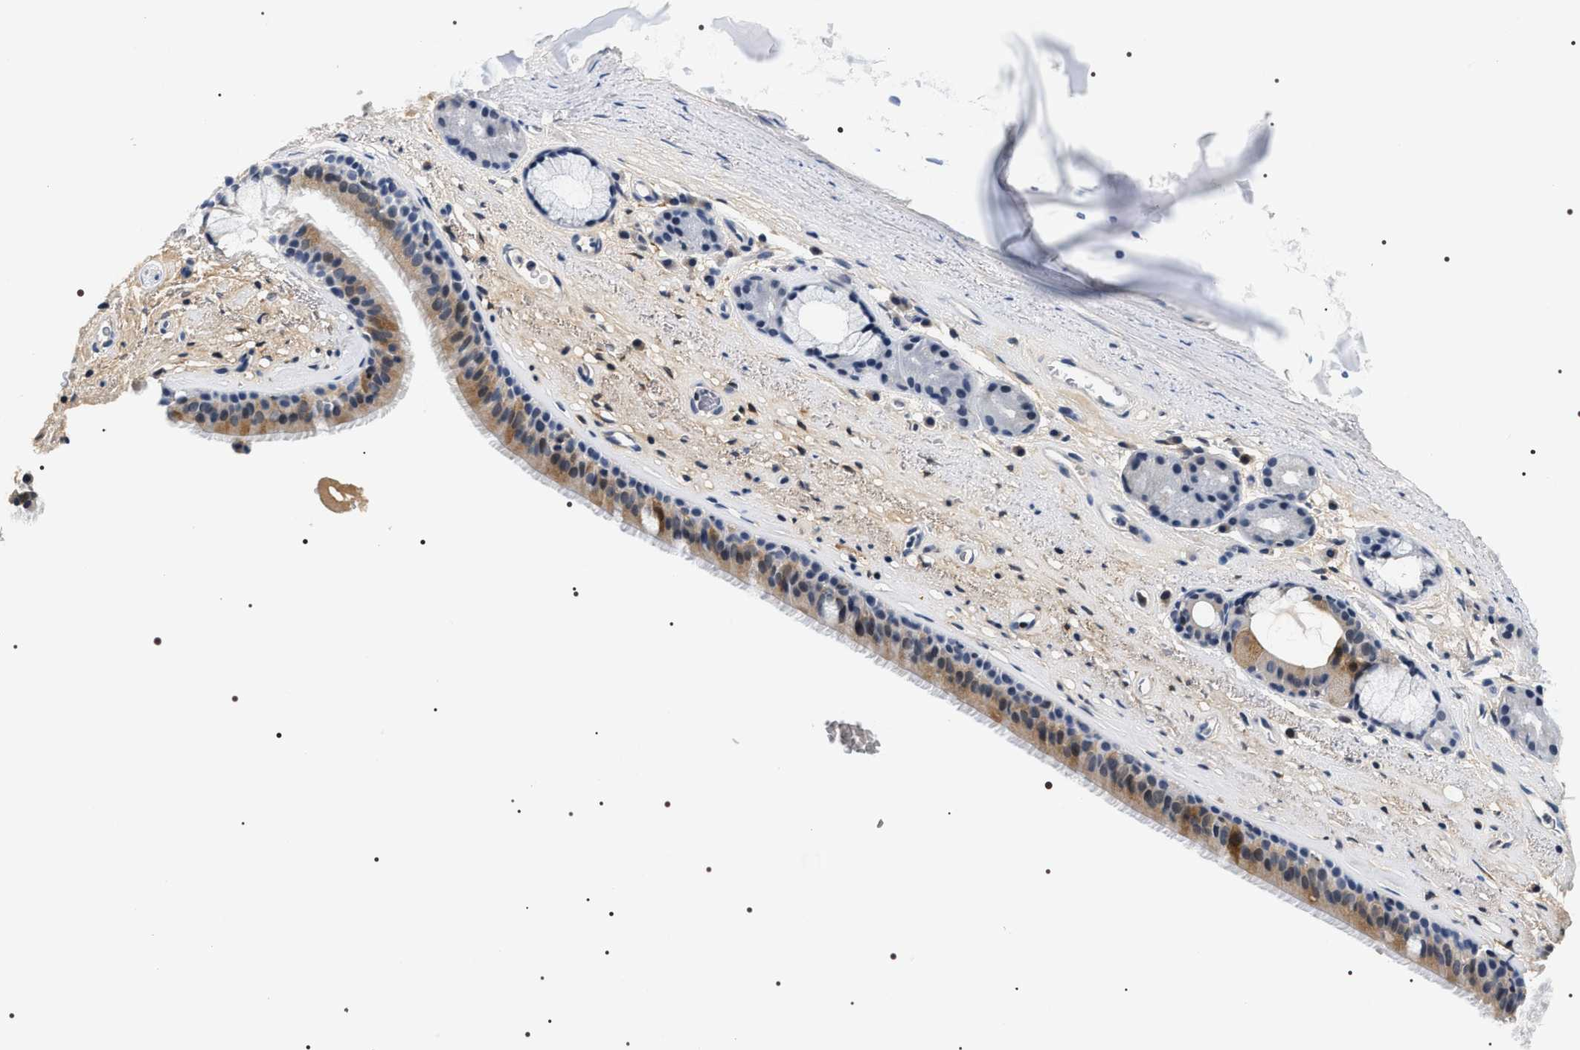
{"staining": {"intensity": "weak", "quantity": ">75%", "location": "cytoplasmic/membranous"}, "tissue": "bronchus", "cell_type": "Respiratory epithelial cells", "image_type": "normal", "snomed": [{"axis": "morphology", "description": "Normal tissue, NOS"}, {"axis": "topography", "description": "Cartilage tissue"}], "caption": "A high-resolution micrograph shows IHC staining of benign bronchus, which shows weak cytoplasmic/membranous positivity in approximately >75% of respiratory epithelial cells.", "gene": "BAG2", "patient": {"sex": "female", "age": 63}}